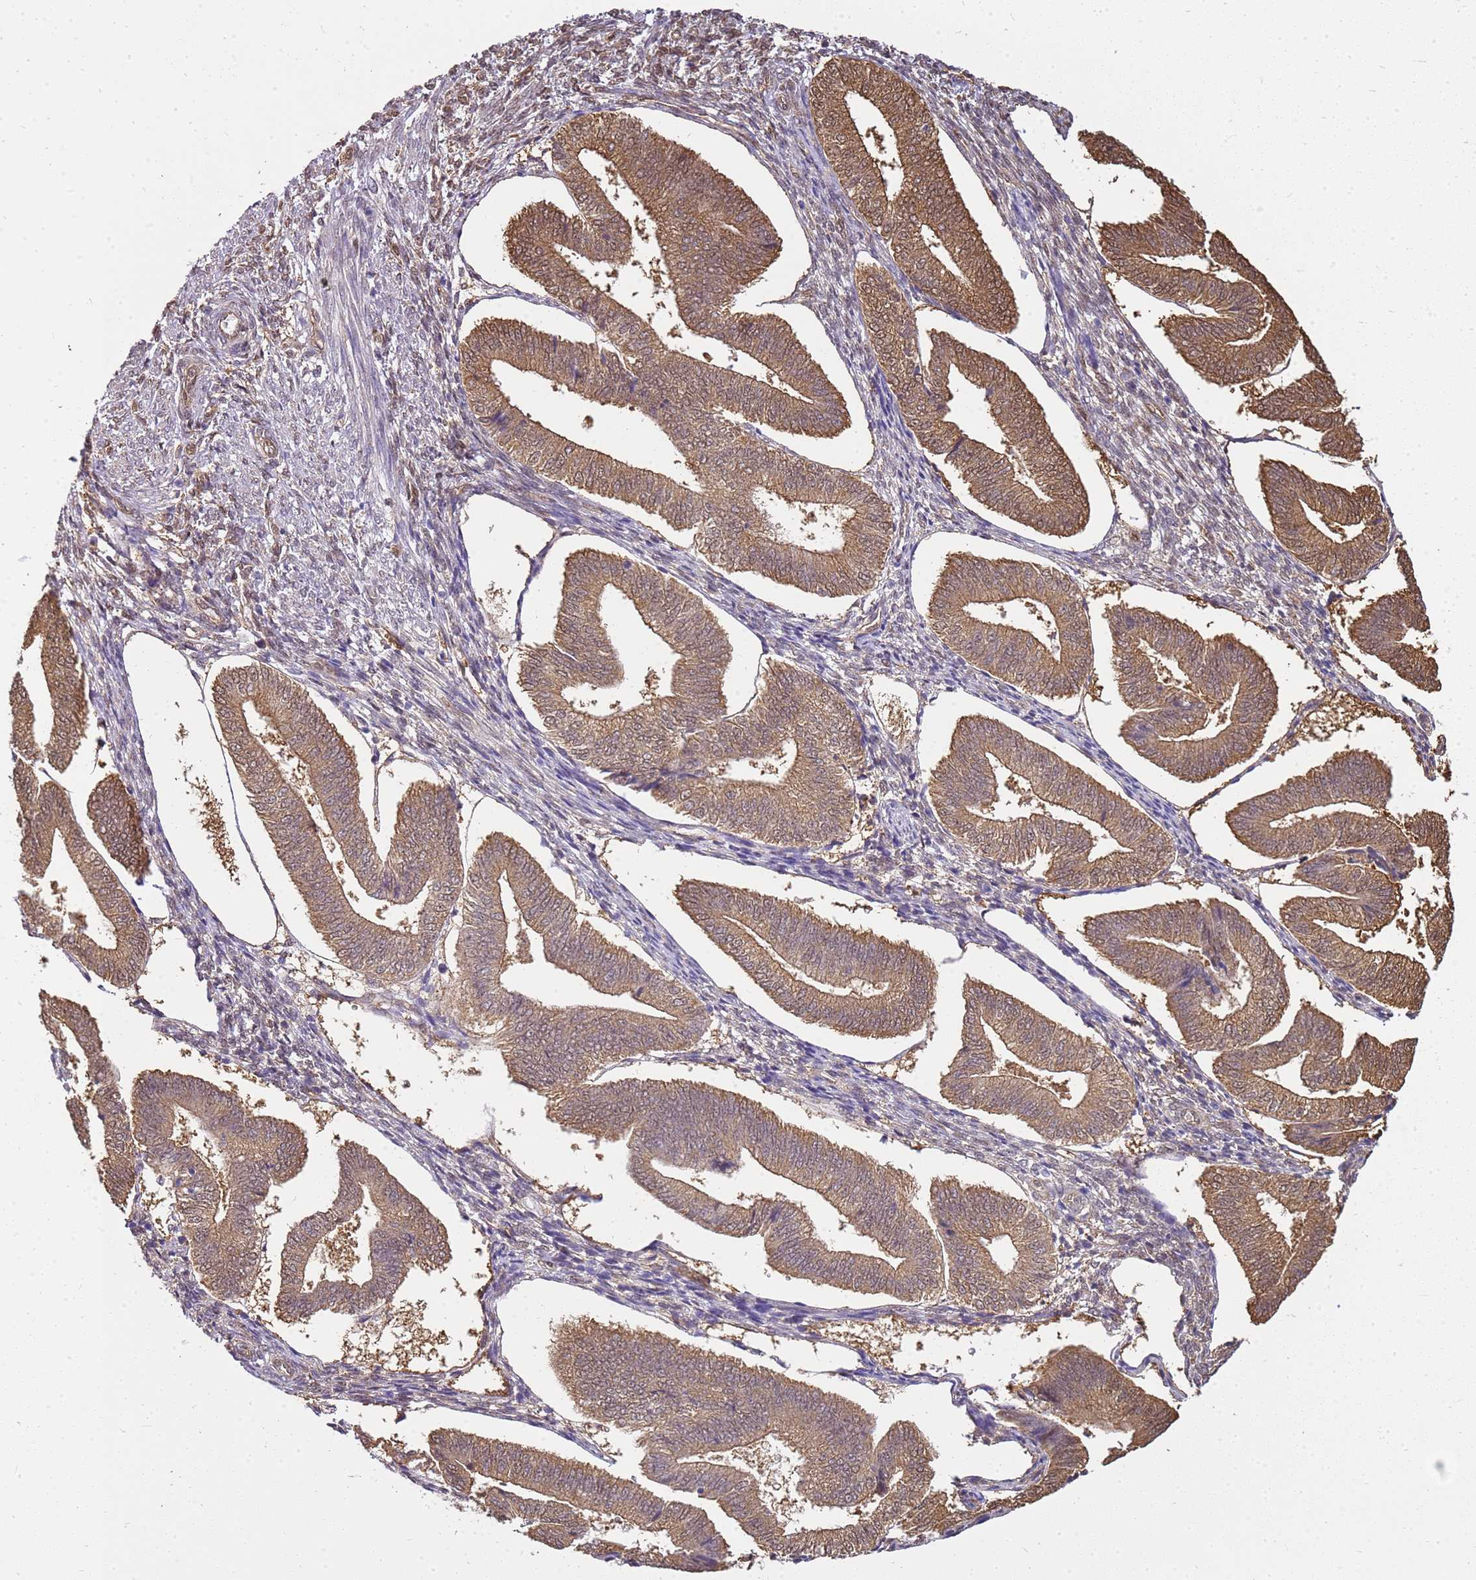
{"staining": {"intensity": "weak", "quantity": "25%-75%", "location": "cytoplasmic/membranous,nuclear"}, "tissue": "endometrium", "cell_type": "Cells in endometrial stroma", "image_type": "normal", "snomed": [{"axis": "morphology", "description": "Normal tissue, NOS"}, {"axis": "topography", "description": "Endometrium"}], "caption": "Protein staining demonstrates weak cytoplasmic/membranous,nuclear staining in about 25%-75% of cells in endometrial stroma in normal endometrium.", "gene": "YWHAE", "patient": {"sex": "female", "age": 34}}